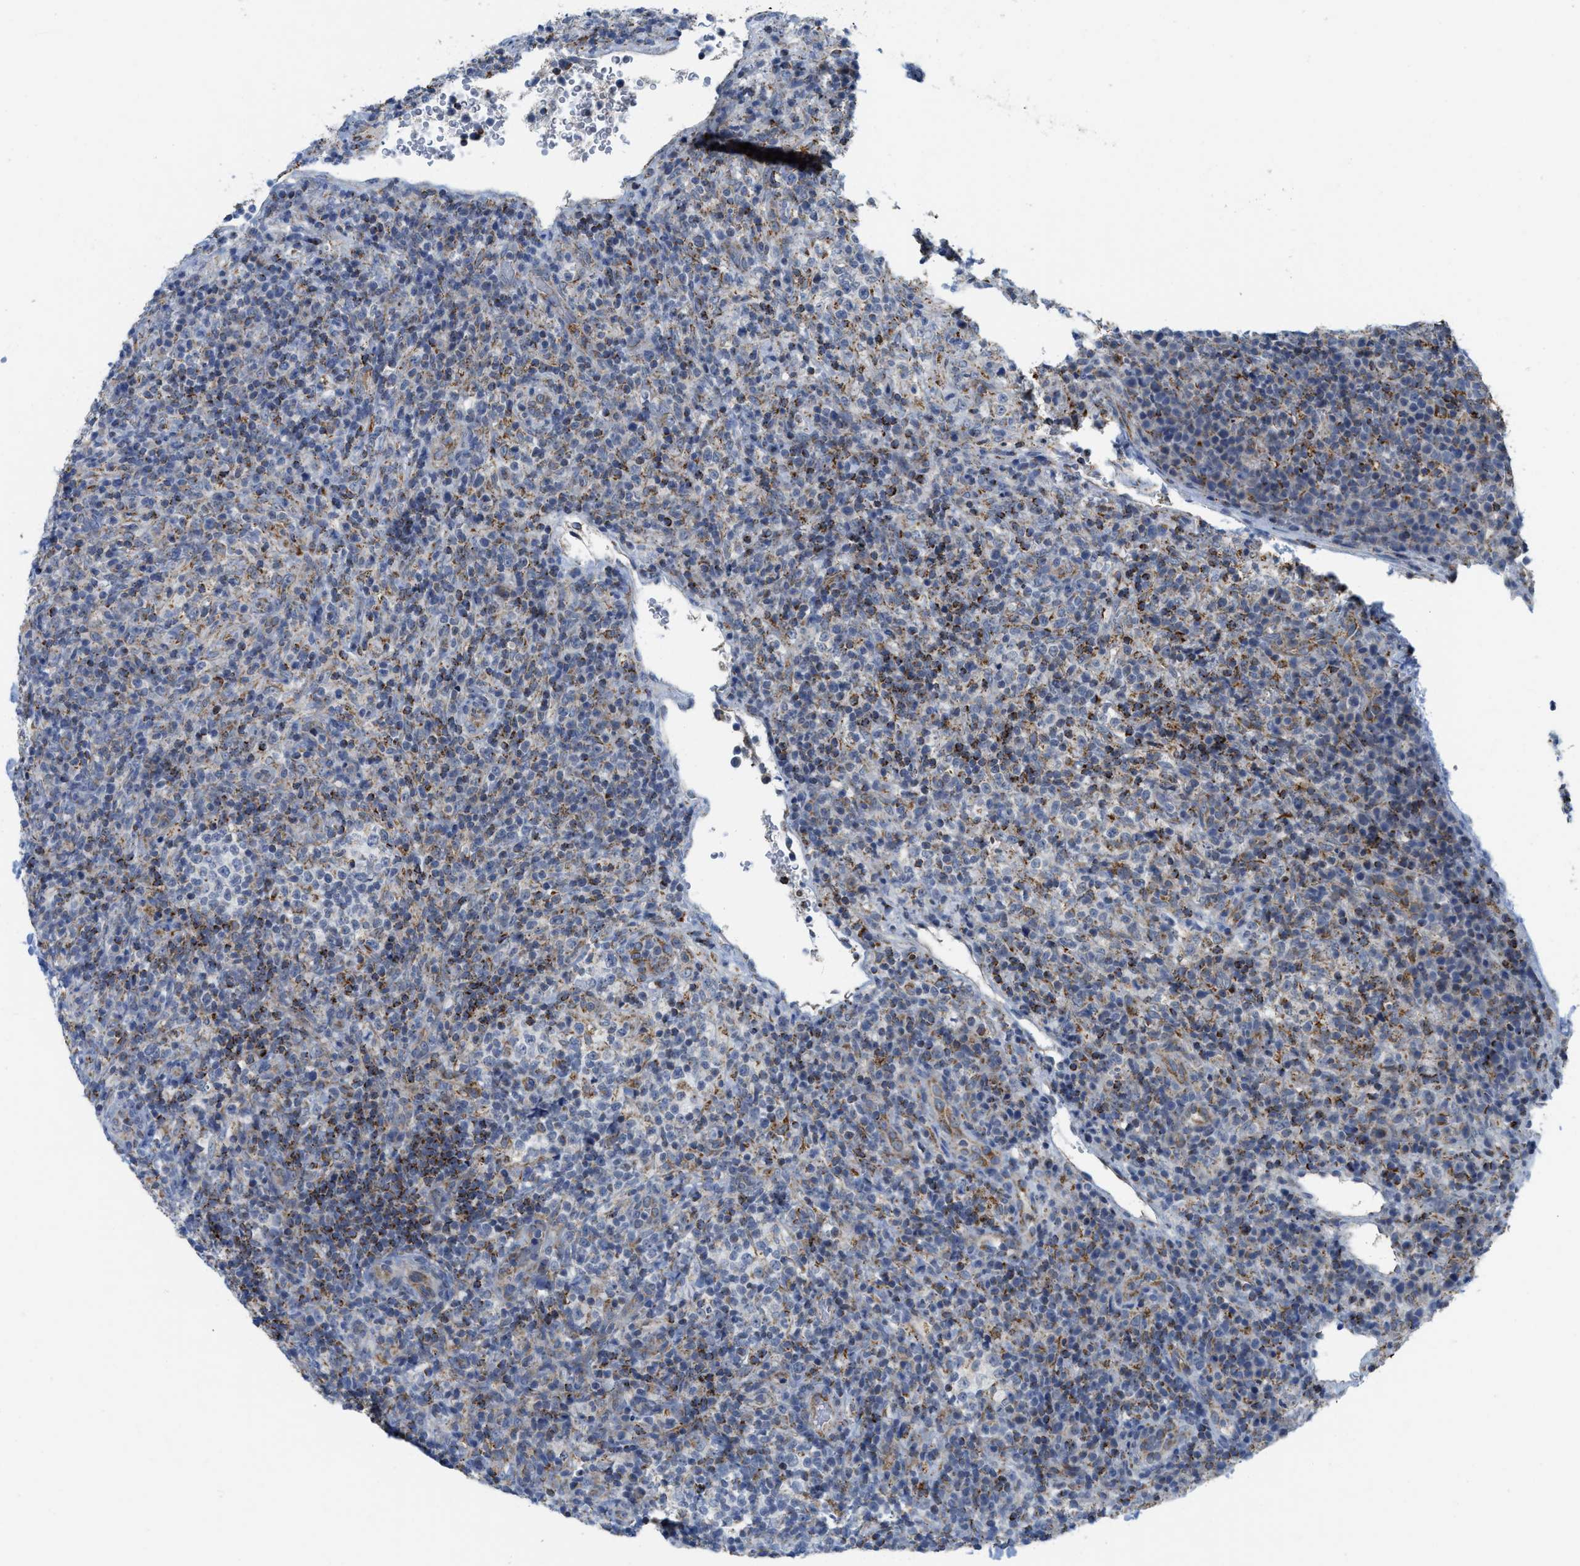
{"staining": {"intensity": "moderate", "quantity": "<25%", "location": "cytoplasmic/membranous"}, "tissue": "lymphoma", "cell_type": "Tumor cells", "image_type": "cancer", "snomed": [{"axis": "morphology", "description": "Malignant lymphoma, non-Hodgkin's type, High grade"}, {"axis": "topography", "description": "Lymph node"}], "caption": "Immunohistochemical staining of high-grade malignant lymphoma, non-Hodgkin's type reveals moderate cytoplasmic/membranous protein staining in about <25% of tumor cells. (DAB IHC with brightfield microscopy, high magnification).", "gene": "GATD3", "patient": {"sex": "female", "age": 76}}